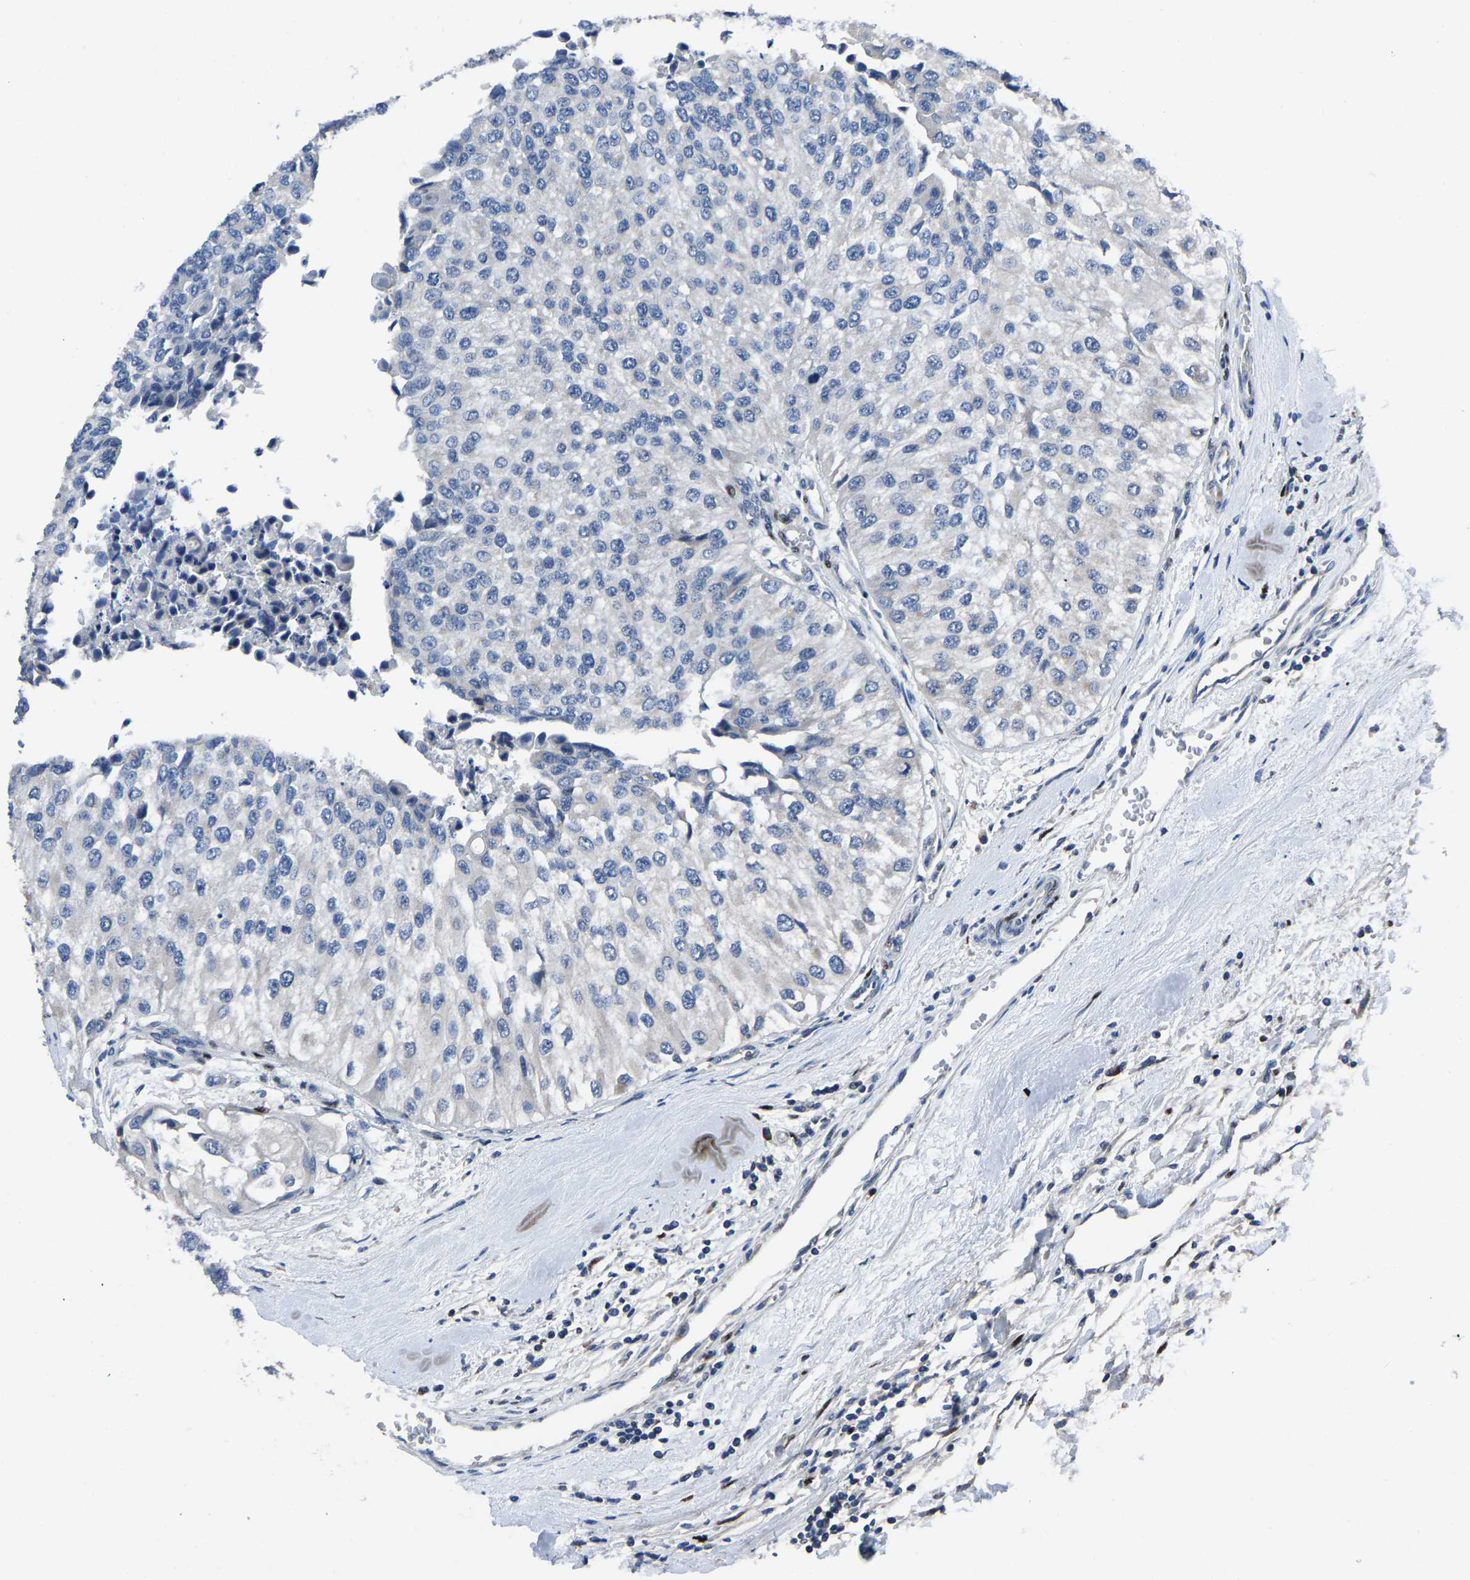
{"staining": {"intensity": "negative", "quantity": "none", "location": "none"}, "tissue": "urothelial cancer", "cell_type": "Tumor cells", "image_type": "cancer", "snomed": [{"axis": "morphology", "description": "Urothelial carcinoma, High grade"}, {"axis": "topography", "description": "Kidney"}, {"axis": "topography", "description": "Urinary bladder"}], "caption": "A high-resolution histopathology image shows immunohistochemistry staining of high-grade urothelial carcinoma, which displays no significant staining in tumor cells. Brightfield microscopy of IHC stained with DAB (brown) and hematoxylin (blue), captured at high magnification.", "gene": "EGR1", "patient": {"sex": "male", "age": 77}}